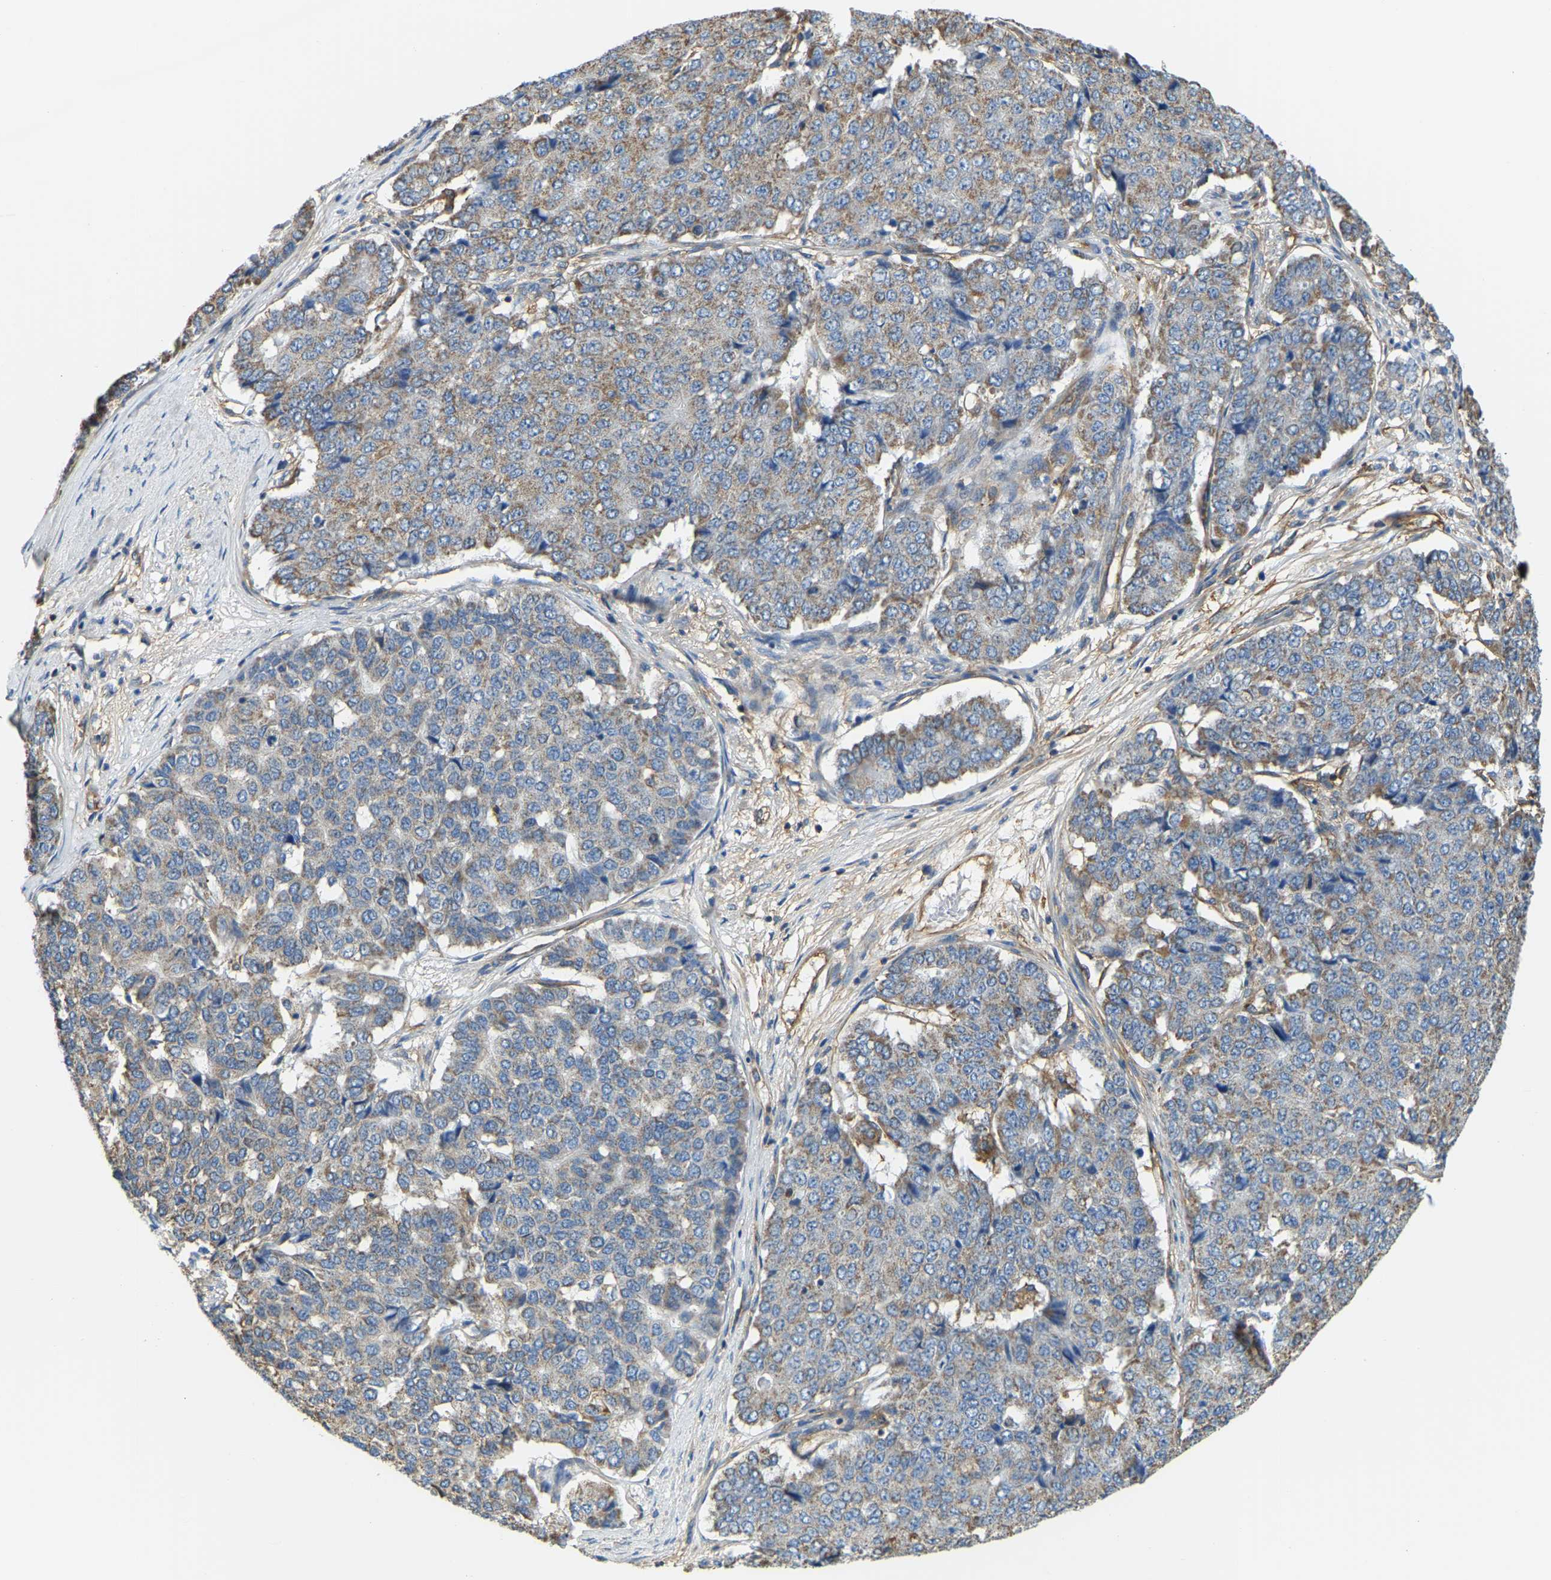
{"staining": {"intensity": "moderate", "quantity": "25%-75%", "location": "cytoplasmic/membranous"}, "tissue": "pancreatic cancer", "cell_type": "Tumor cells", "image_type": "cancer", "snomed": [{"axis": "morphology", "description": "Adenocarcinoma, NOS"}, {"axis": "topography", "description": "Pancreas"}], "caption": "An immunohistochemistry (IHC) image of tumor tissue is shown. Protein staining in brown labels moderate cytoplasmic/membranous positivity in pancreatic cancer (adenocarcinoma) within tumor cells.", "gene": "AHNAK", "patient": {"sex": "male", "age": 50}}